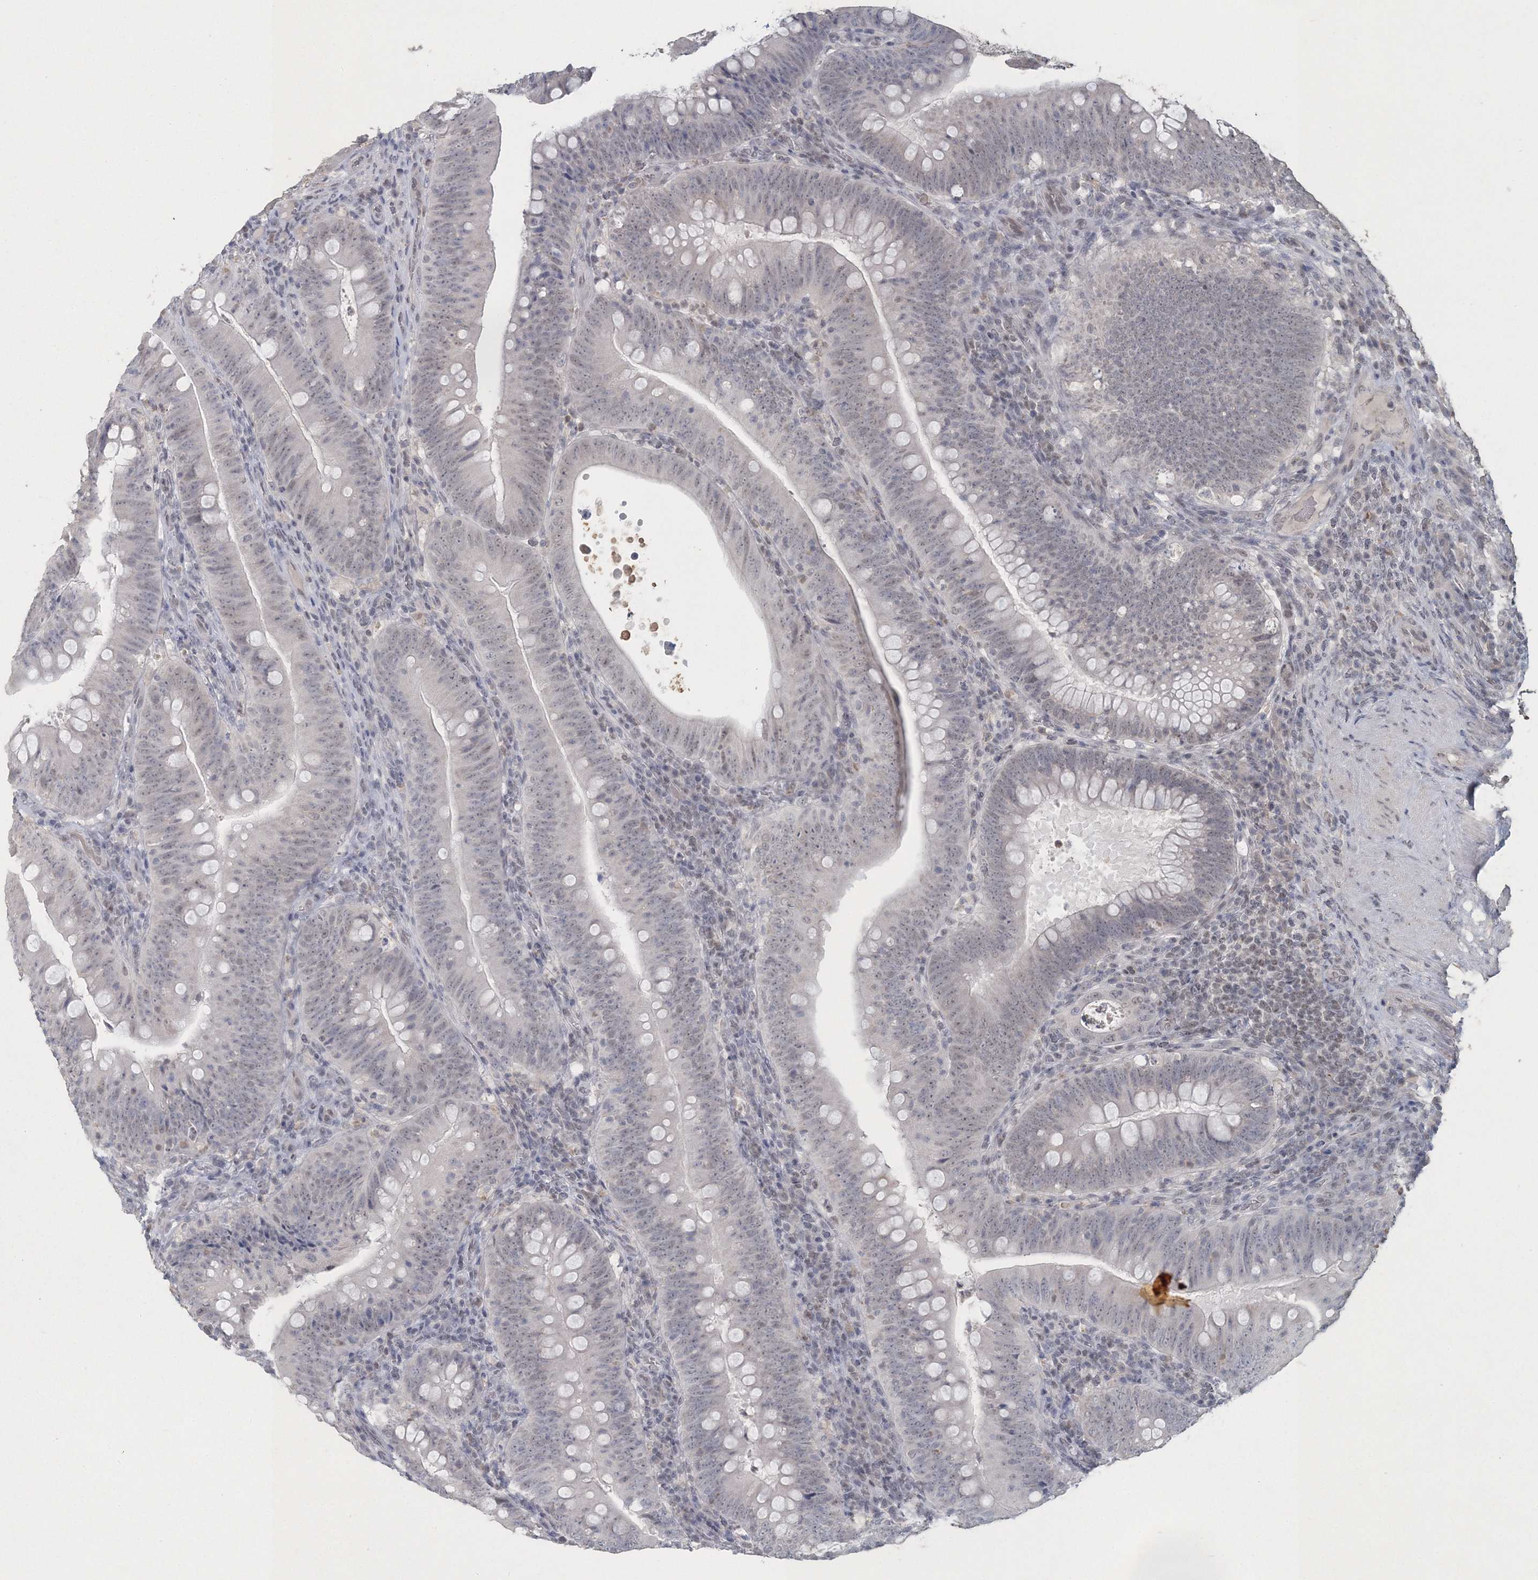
{"staining": {"intensity": "negative", "quantity": "none", "location": "none"}, "tissue": "colorectal cancer", "cell_type": "Tumor cells", "image_type": "cancer", "snomed": [{"axis": "morphology", "description": "Normal tissue, NOS"}, {"axis": "topography", "description": "Colon"}], "caption": "There is no significant positivity in tumor cells of colorectal cancer.", "gene": "UIMC1", "patient": {"sex": "female", "age": 82}}